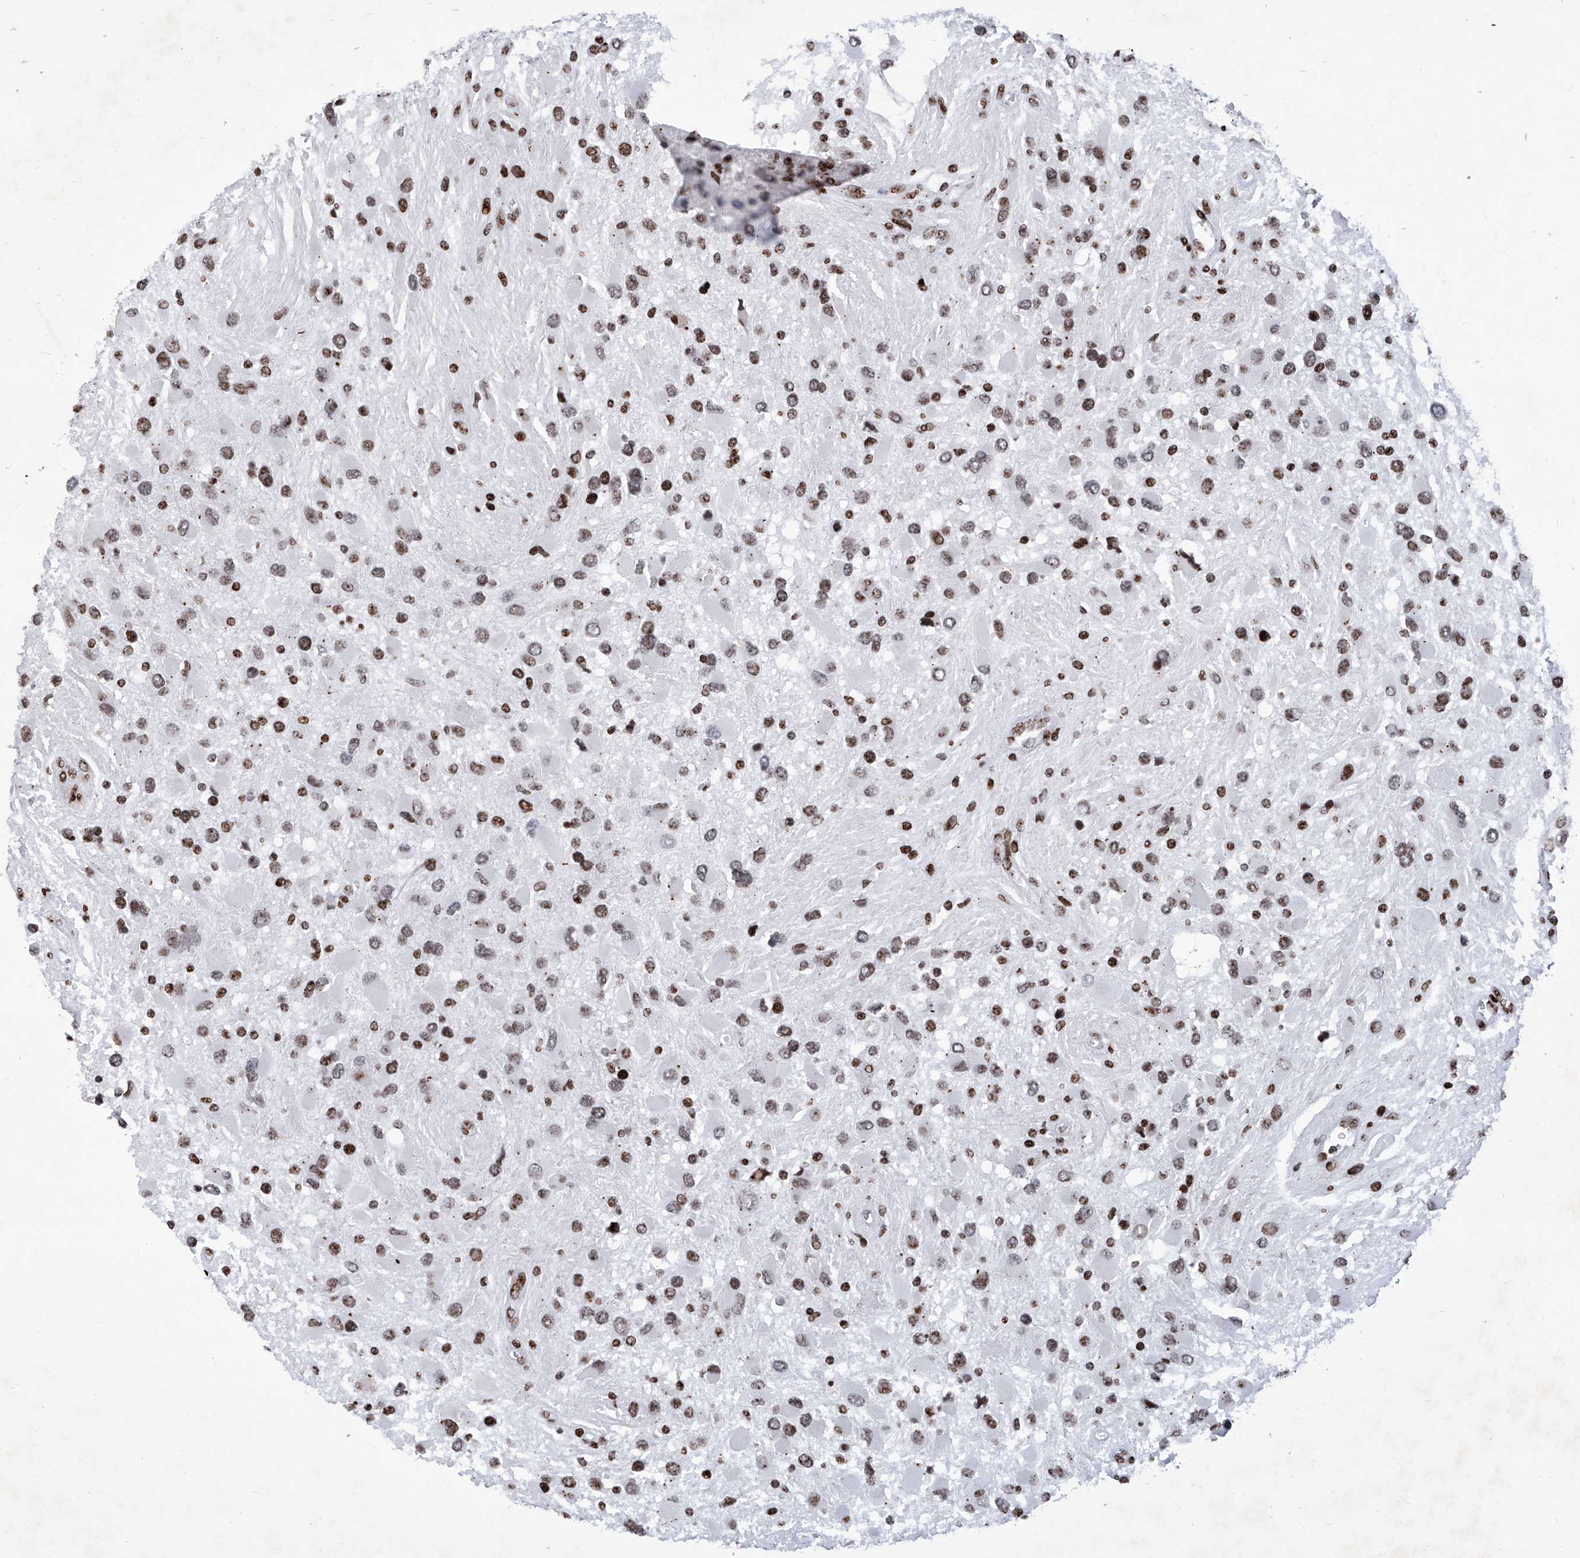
{"staining": {"intensity": "moderate", "quantity": "25%-75%", "location": "nuclear"}, "tissue": "glioma", "cell_type": "Tumor cells", "image_type": "cancer", "snomed": [{"axis": "morphology", "description": "Glioma, malignant, High grade"}, {"axis": "topography", "description": "Brain"}], "caption": "Protein expression analysis of malignant glioma (high-grade) demonstrates moderate nuclear expression in approximately 25%-75% of tumor cells. The staining was performed using DAB (3,3'-diaminobenzidine) to visualize the protein expression in brown, while the nuclei were stained in blue with hematoxylin (Magnification: 20x).", "gene": "HEY2", "patient": {"sex": "male", "age": 53}}